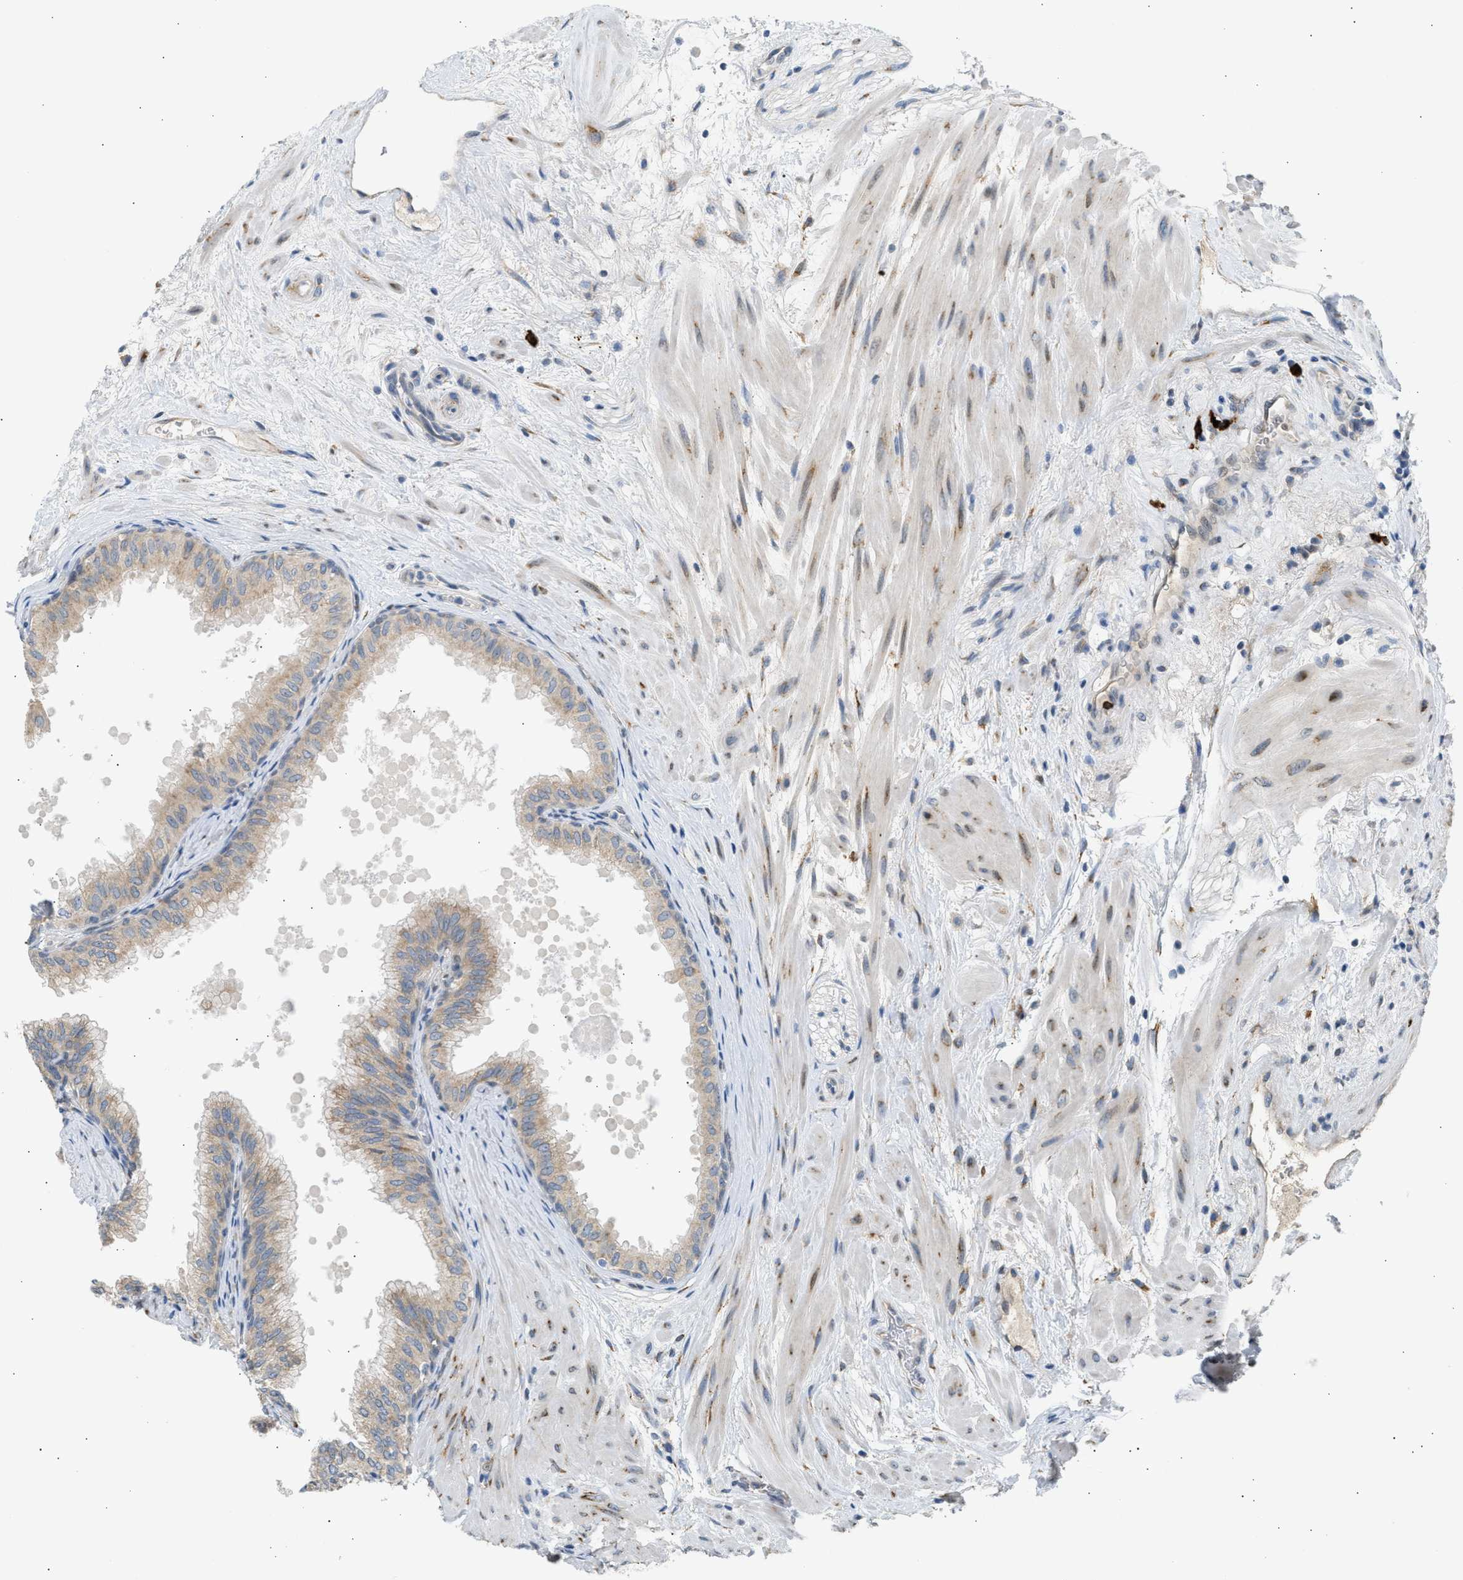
{"staining": {"intensity": "moderate", "quantity": ">75%", "location": "cytoplasmic/membranous"}, "tissue": "seminal vesicle", "cell_type": "Glandular cells", "image_type": "normal", "snomed": [{"axis": "morphology", "description": "Normal tissue, NOS"}, {"axis": "topography", "description": "Prostate"}, {"axis": "topography", "description": "Seminal veicle"}], "caption": "Brown immunohistochemical staining in unremarkable human seminal vesicle reveals moderate cytoplasmic/membranous positivity in about >75% of glandular cells. (DAB IHC, brown staining for protein, blue staining for nuclei).", "gene": "KCNC2", "patient": {"sex": "male", "age": 60}}